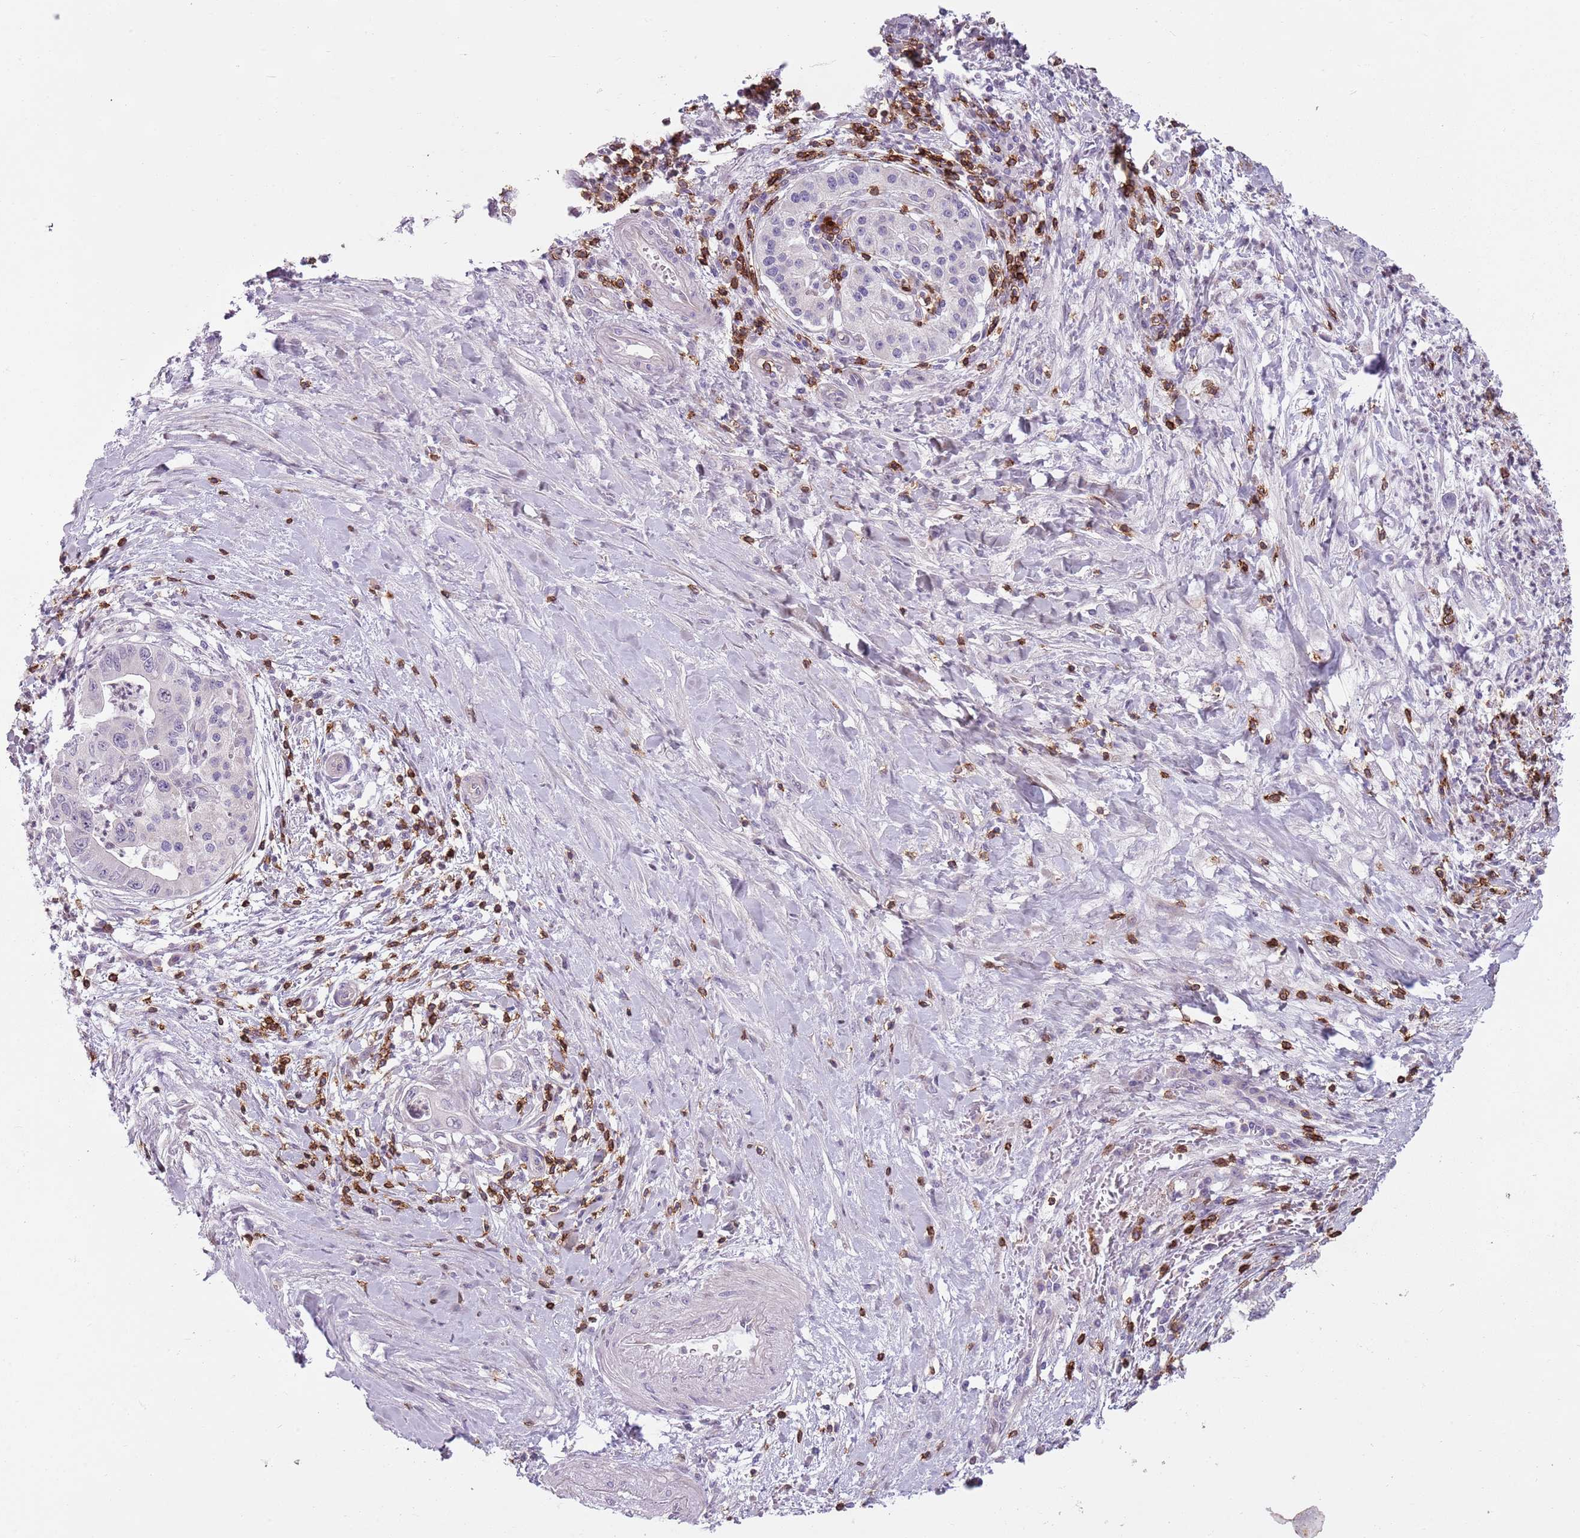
{"staining": {"intensity": "negative", "quantity": "none", "location": "none"}, "tissue": "pancreatic cancer", "cell_type": "Tumor cells", "image_type": "cancer", "snomed": [{"axis": "morphology", "description": "Adenocarcinoma, NOS"}, {"axis": "topography", "description": "Pancreas"}], "caption": "Tumor cells are negative for protein expression in human pancreatic adenocarcinoma.", "gene": "ZNF583", "patient": {"sex": "male", "age": 73}}